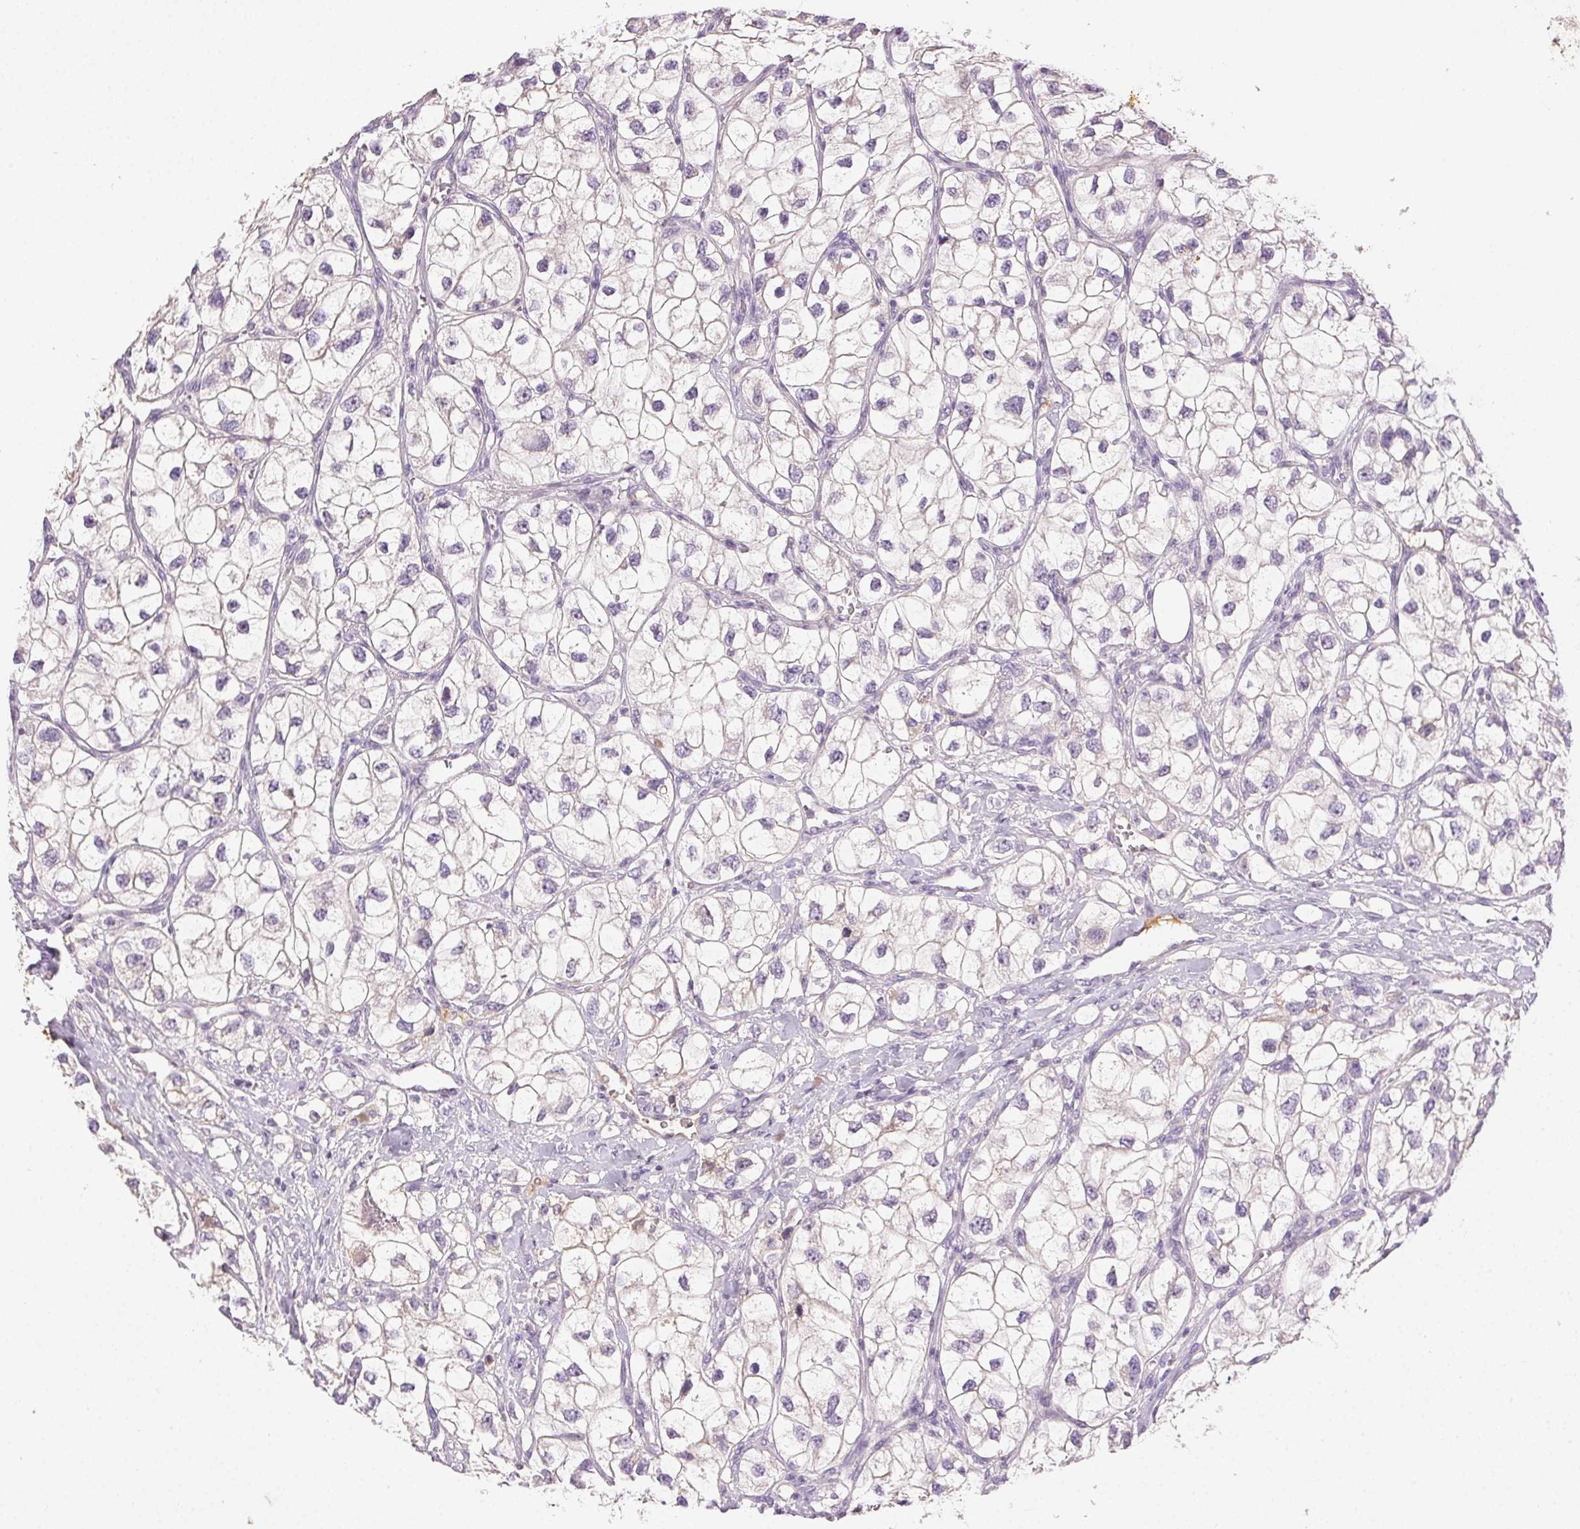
{"staining": {"intensity": "negative", "quantity": "none", "location": "none"}, "tissue": "renal cancer", "cell_type": "Tumor cells", "image_type": "cancer", "snomed": [{"axis": "morphology", "description": "Adenocarcinoma, NOS"}, {"axis": "topography", "description": "Kidney"}], "caption": "Tumor cells show no significant expression in adenocarcinoma (renal). (DAB (3,3'-diaminobenzidine) immunohistochemistry visualized using brightfield microscopy, high magnification).", "gene": "BPIFB2", "patient": {"sex": "male", "age": 59}}